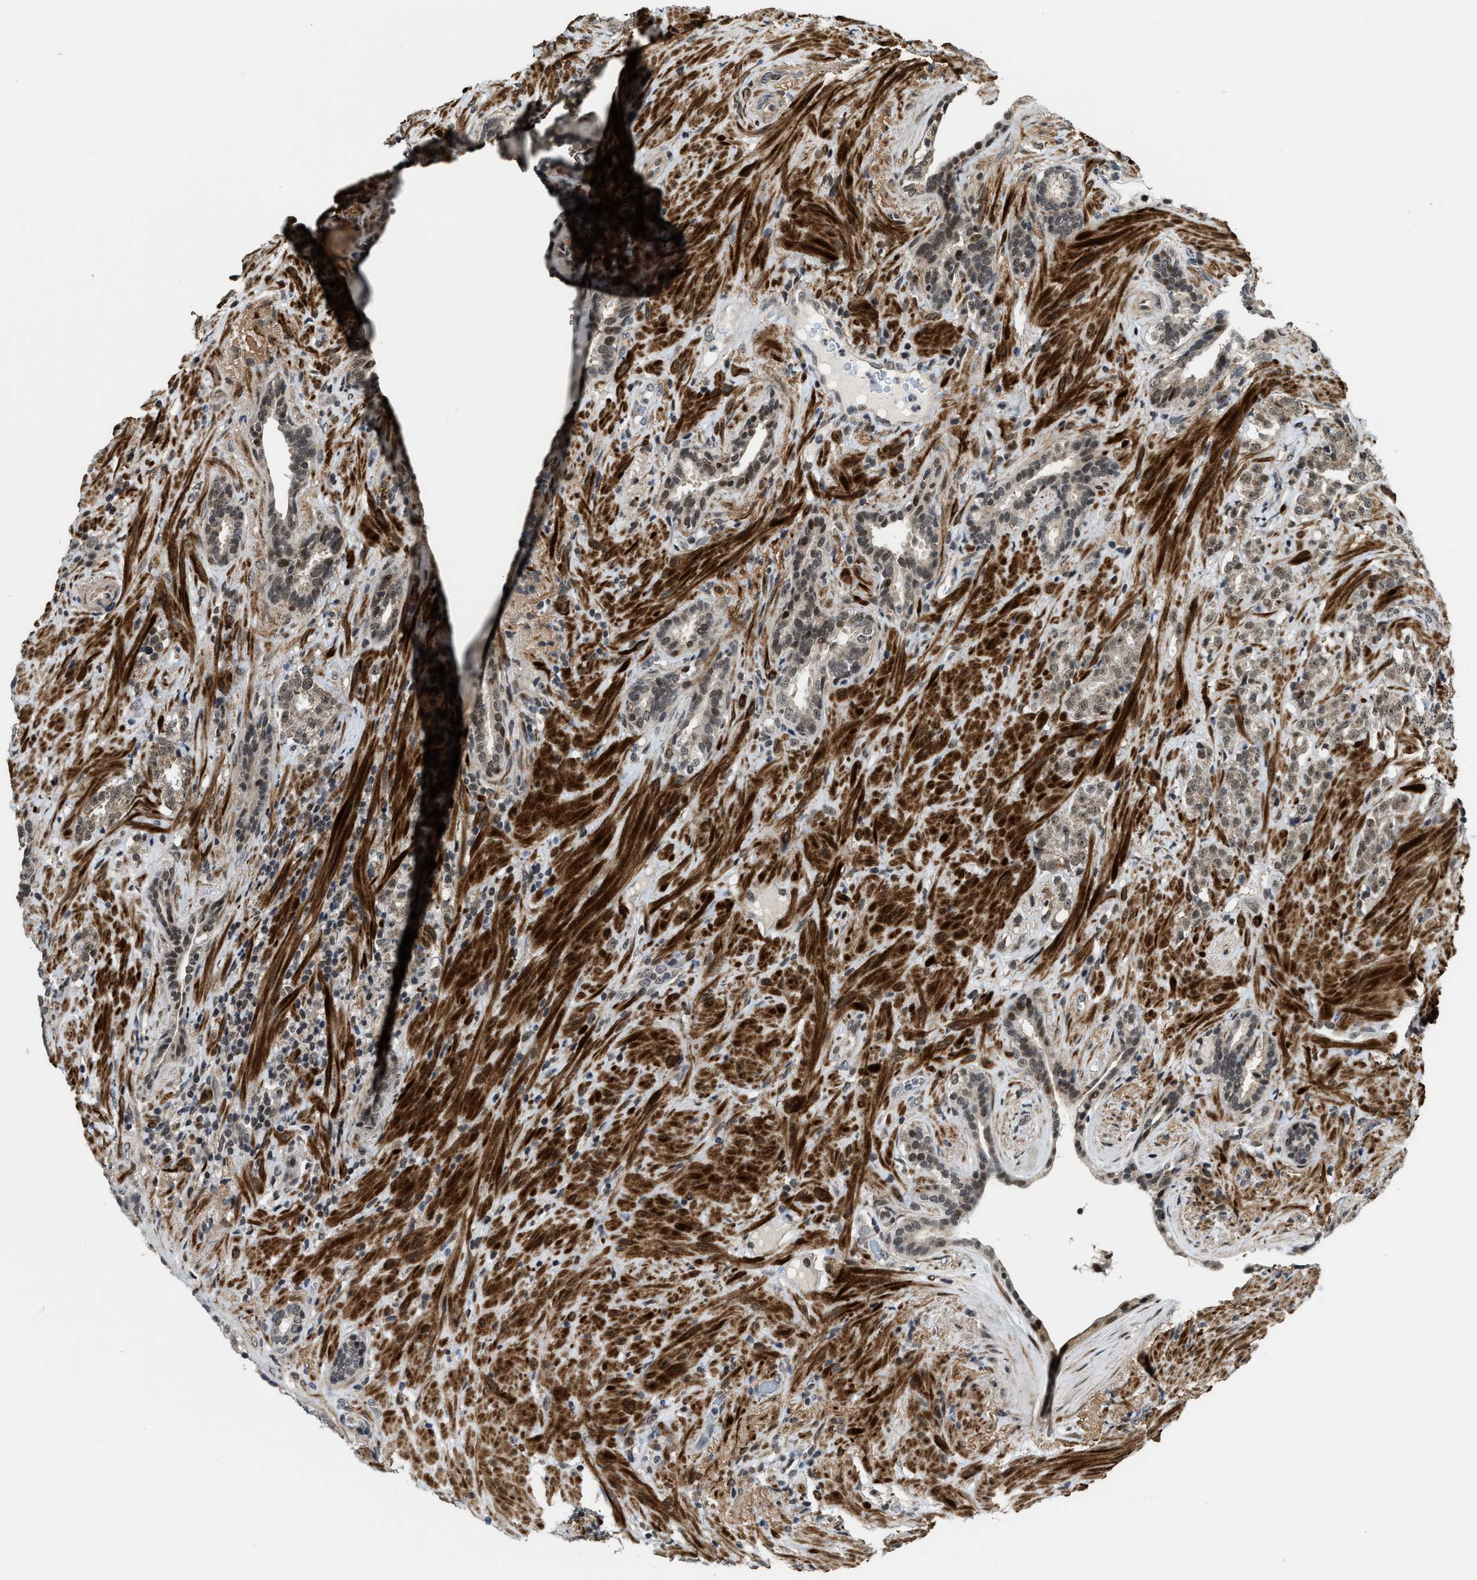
{"staining": {"intensity": "weak", "quantity": ">75%", "location": "nuclear"}, "tissue": "prostate cancer", "cell_type": "Tumor cells", "image_type": "cancer", "snomed": [{"axis": "morphology", "description": "Adenocarcinoma, High grade"}, {"axis": "topography", "description": "Prostate"}], "caption": "Prostate high-grade adenocarcinoma stained with DAB (3,3'-diaminobenzidine) immunohistochemistry (IHC) reveals low levels of weak nuclear expression in about >75% of tumor cells.", "gene": "ZNF250", "patient": {"sex": "male", "age": 71}}